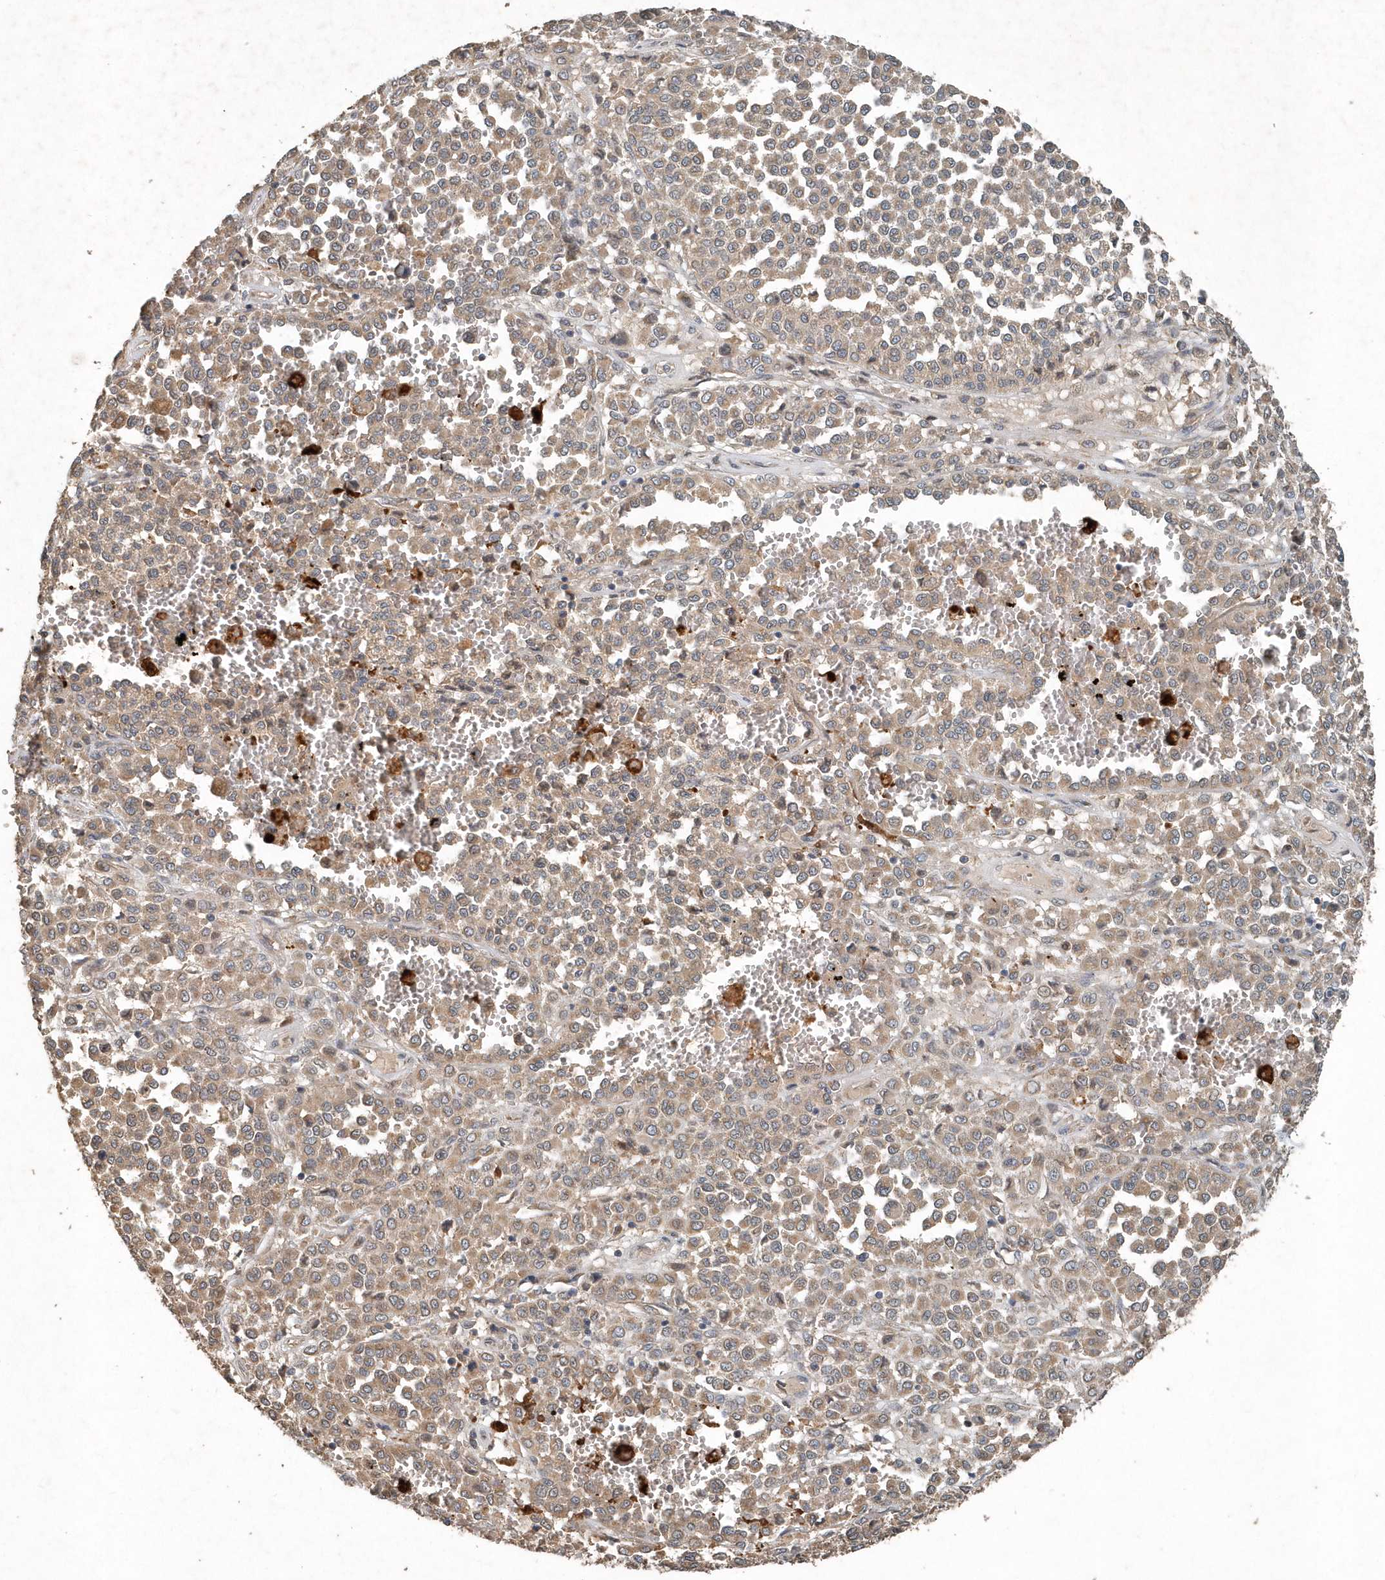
{"staining": {"intensity": "moderate", "quantity": ">75%", "location": "cytoplasmic/membranous"}, "tissue": "melanoma", "cell_type": "Tumor cells", "image_type": "cancer", "snomed": [{"axis": "morphology", "description": "Malignant melanoma, Metastatic site"}, {"axis": "topography", "description": "Pancreas"}], "caption": "This is an image of IHC staining of melanoma, which shows moderate positivity in the cytoplasmic/membranous of tumor cells.", "gene": "SCFD2", "patient": {"sex": "female", "age": 30}}